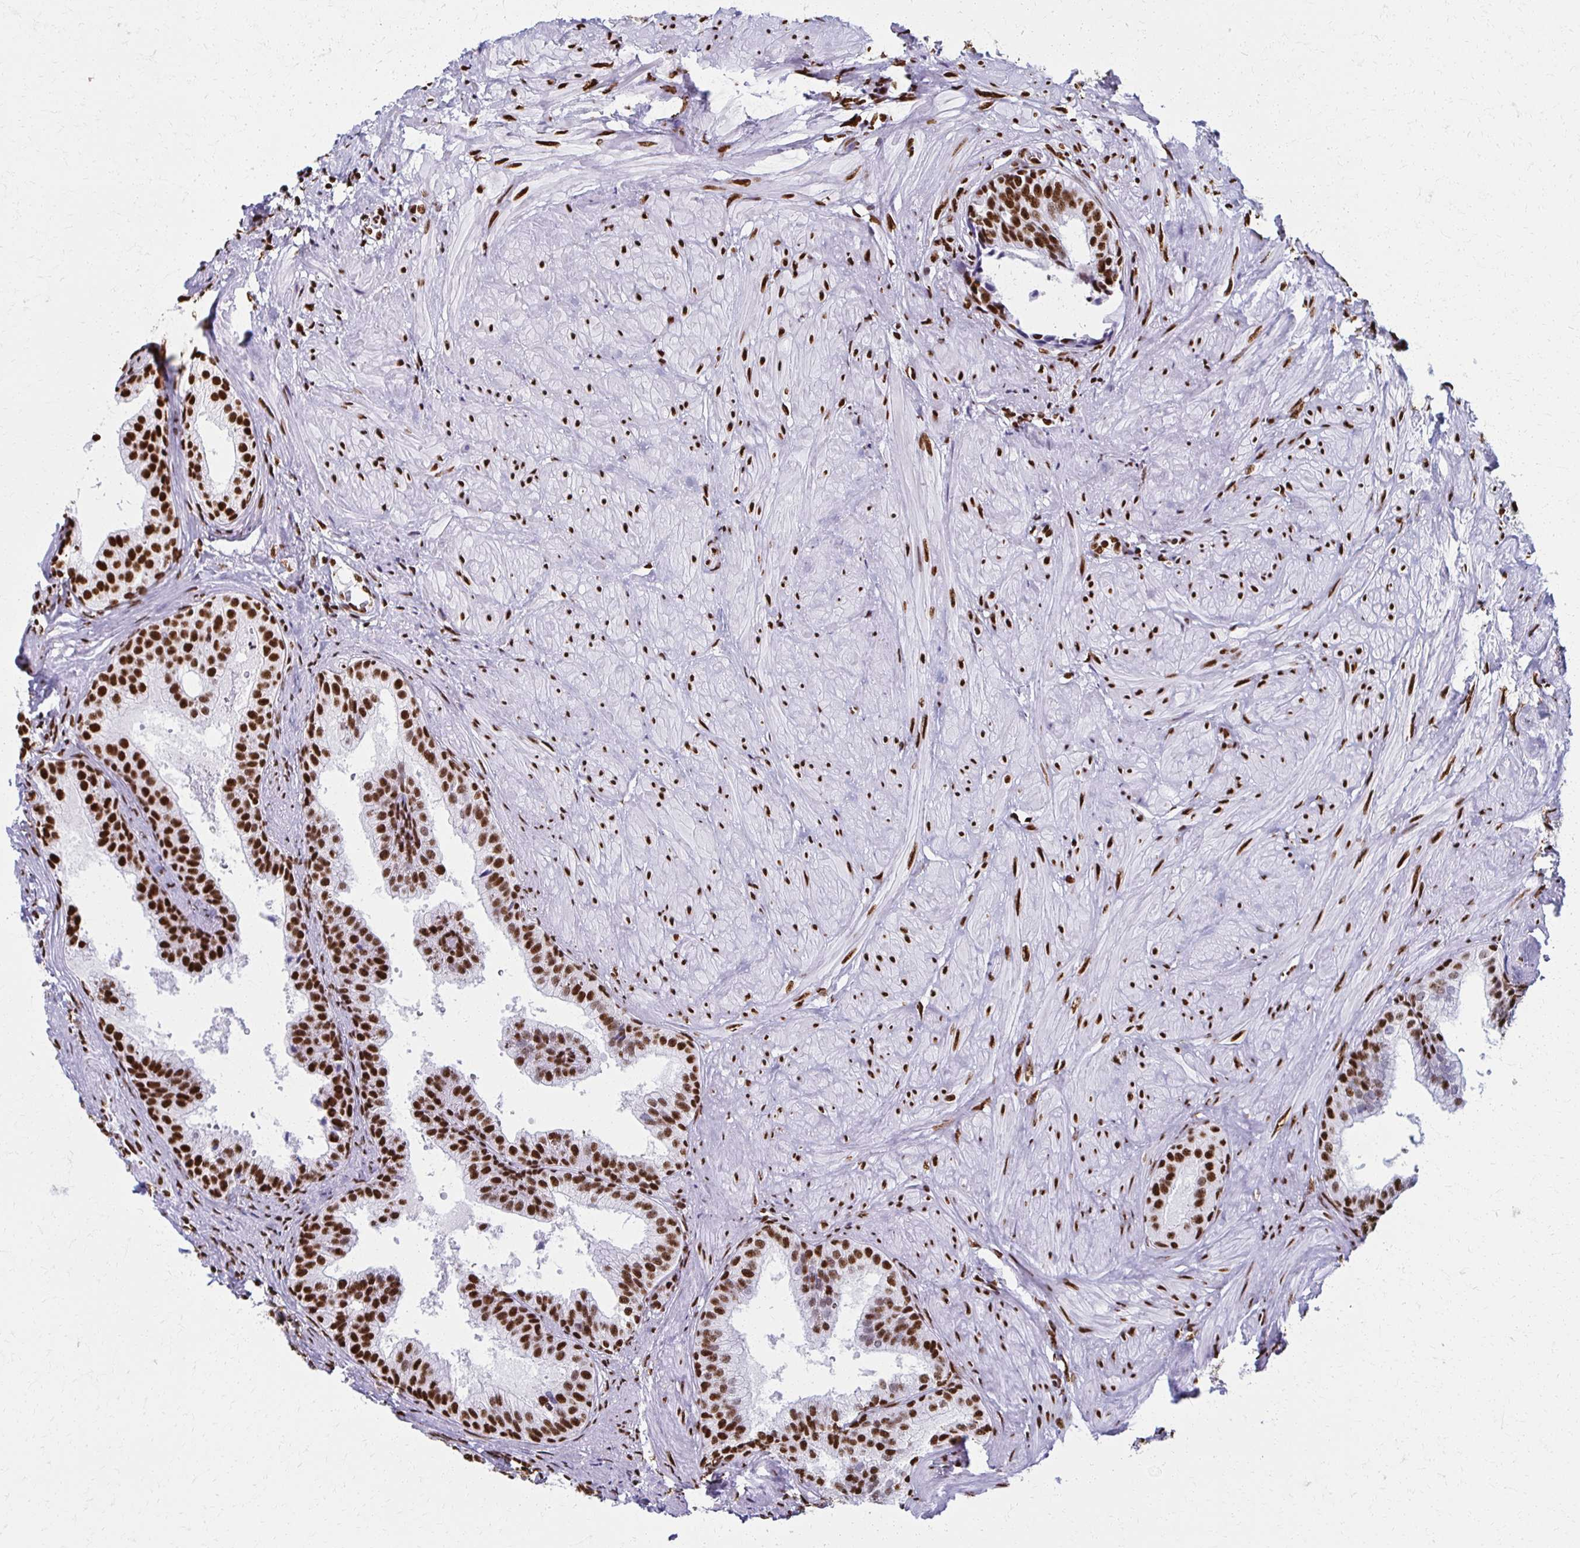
{"staining": {"intensity": "strong", "quantity": ">75%", "location": "nuclear"}, "tissue": "prostate", "cell_type": "Glandular cells", "image_type": "normal", "snomed": [{"axis": "morphology", "description": "Normal tissue, NOS"}, {"axis": "topography", "description": "Prostate"}, {"axis": "topography", "description": "Peripheral nerve tissue"}], "caption": "The photomicrograph exhibits immunohistochemical staining of normal prostate. There is strong nuclear staining is present in approximately >75% of glandular cells.", "gene": "NONO", "patient": {"sex": "male", "age": 55}}